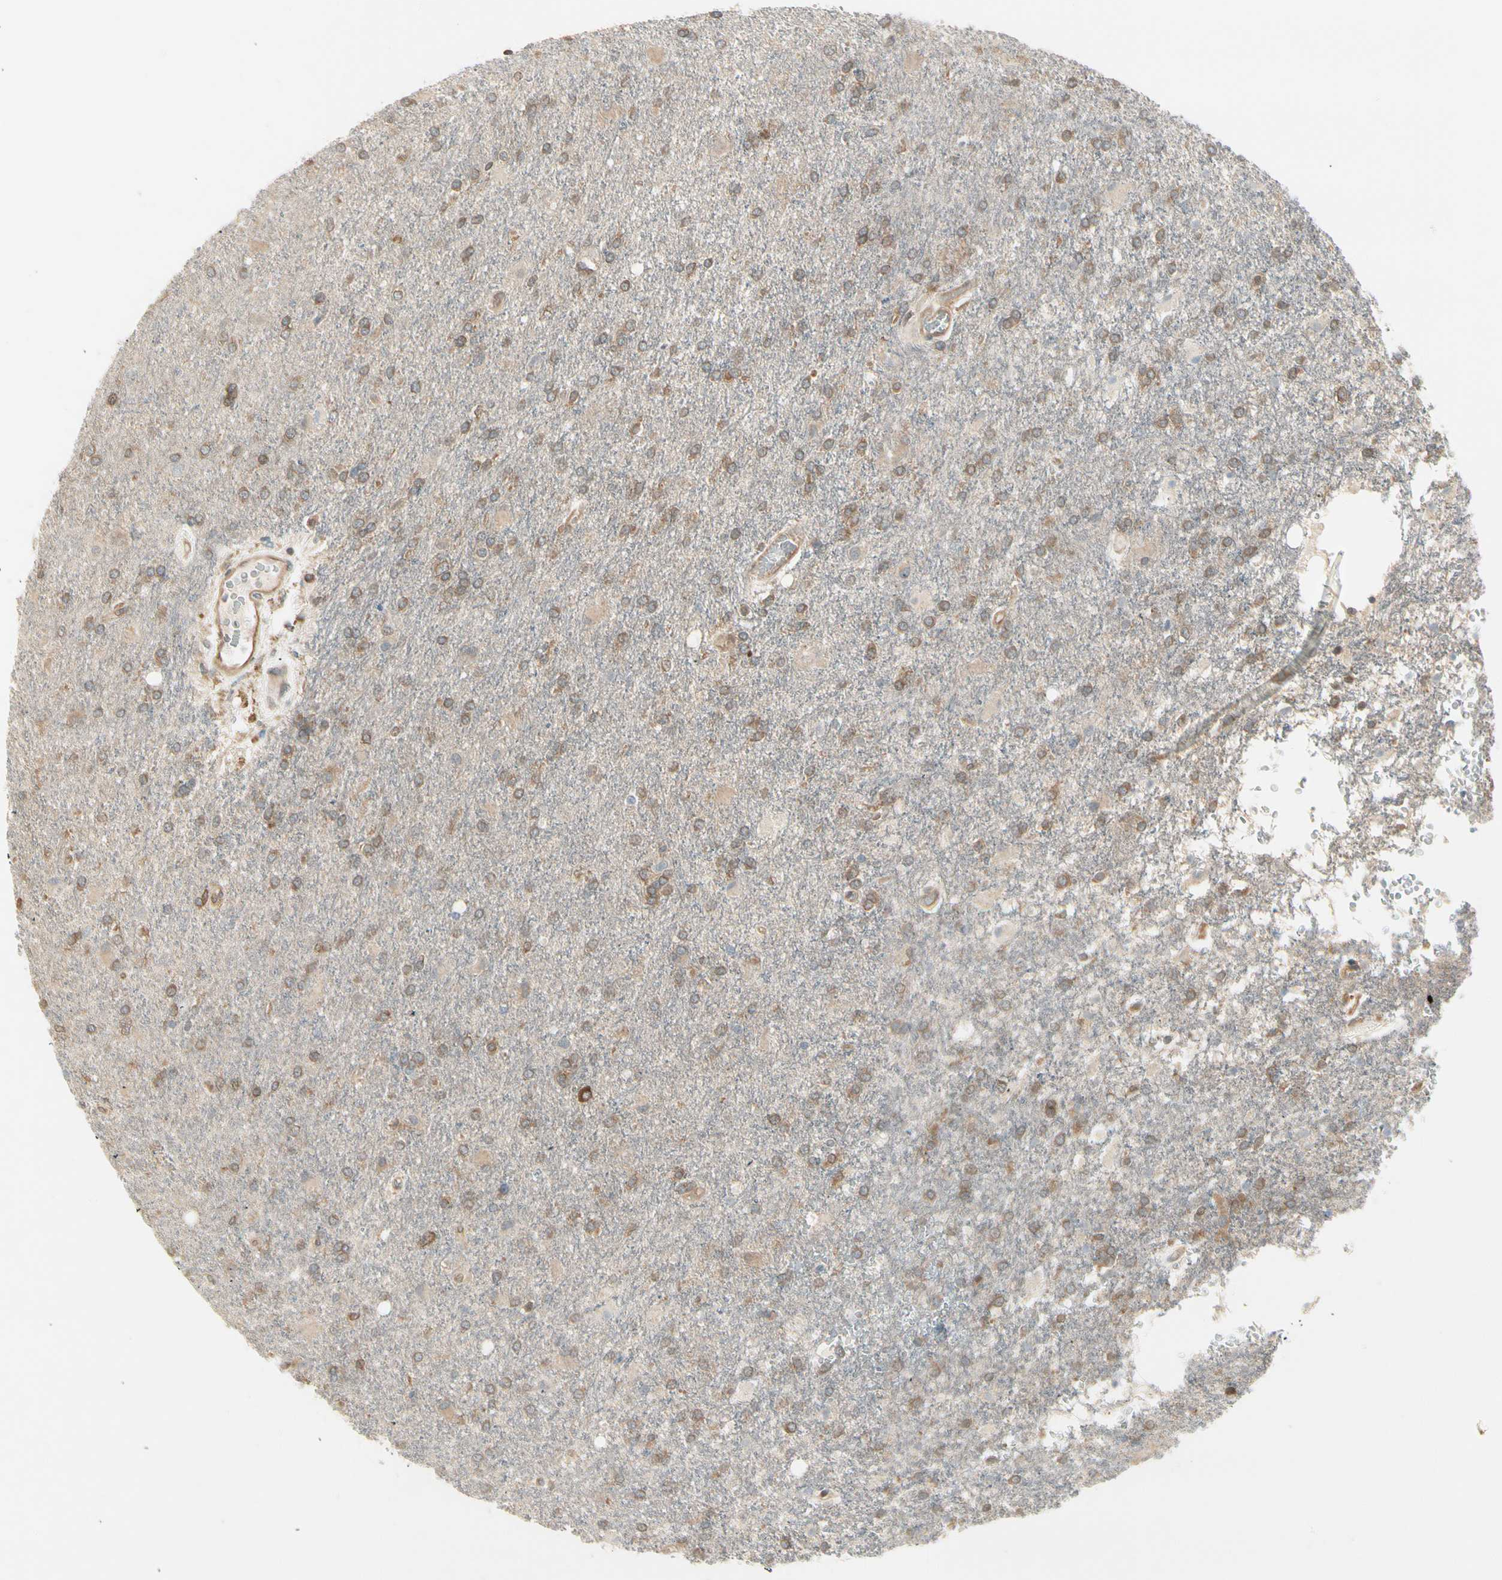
{"staining": {"intensity": "moderate", "quantity": ">75%", "location": "cytoplasmic/membranous"}, "tissue": "glioma", "cell_type": "Tumor cells", "image_type": "cancer", "snomed": [{"axis": "morphology", "description": "Glioma, malignant, High grade"}, {"axis": "topography", "description": "Brain"}], "caption": "Moderate cytoplasmic/membranous protein positivity is seen in about >75% of tumor cells in glioma.", "gene": "OXSR1", "patient": {"sex": "male", "age": 71}}